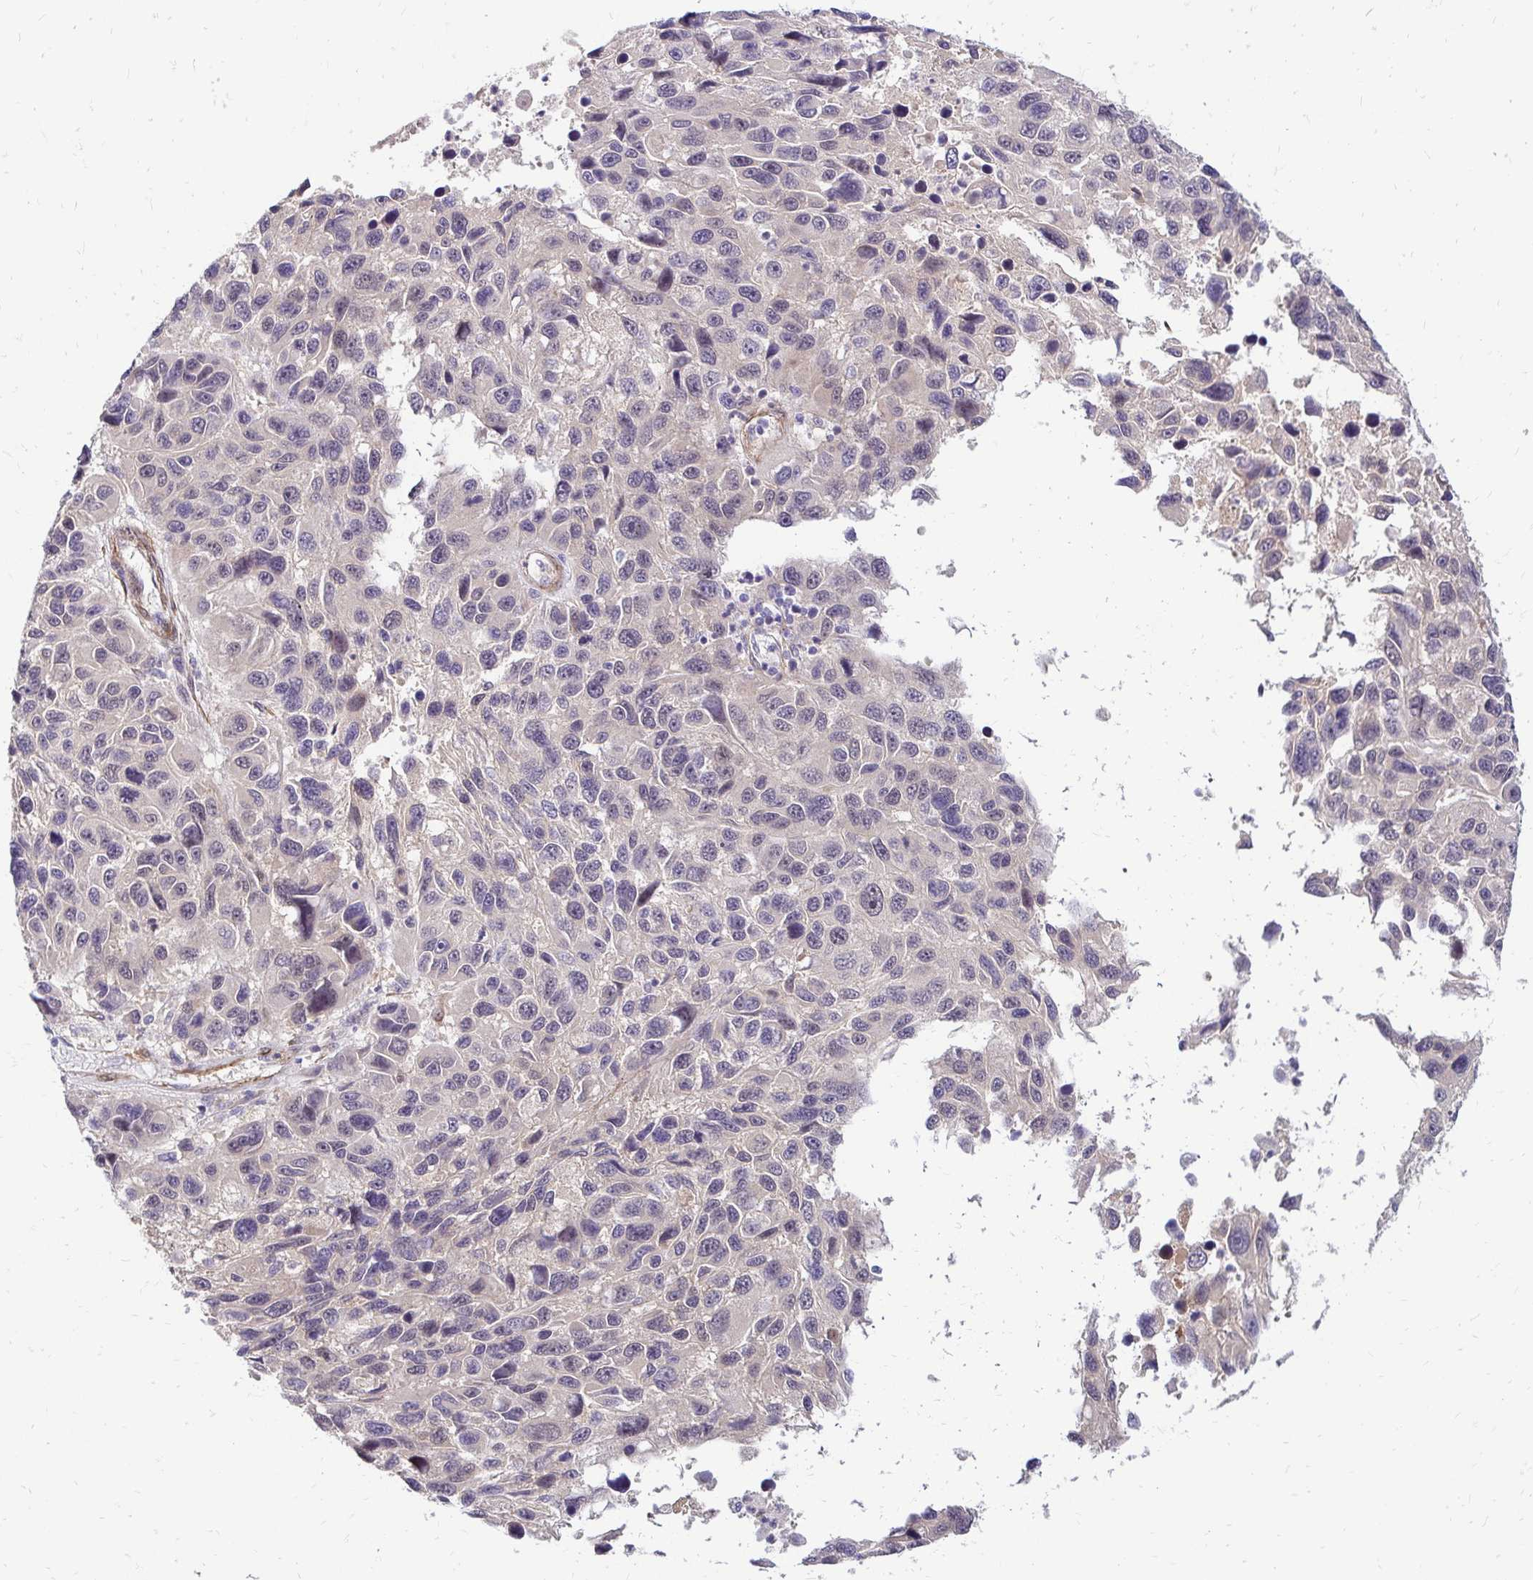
{"staining": {"intensity": "negative", "quantity": "none", "location": "none"}, "tissue": "melanoma", "cell_type": "Tumor cells", "image_type": "cancer", "snomed": [{"axis": "morphology", "description": "Malignant melanoma, NOS"}, {"axis": "topography", "description": "Skin"}], "caption": "Tumor cells are negative for protein expression in human malignant melanoma.", "gene": "YAP1", "patient": {"sex": "male", "age": 53}}